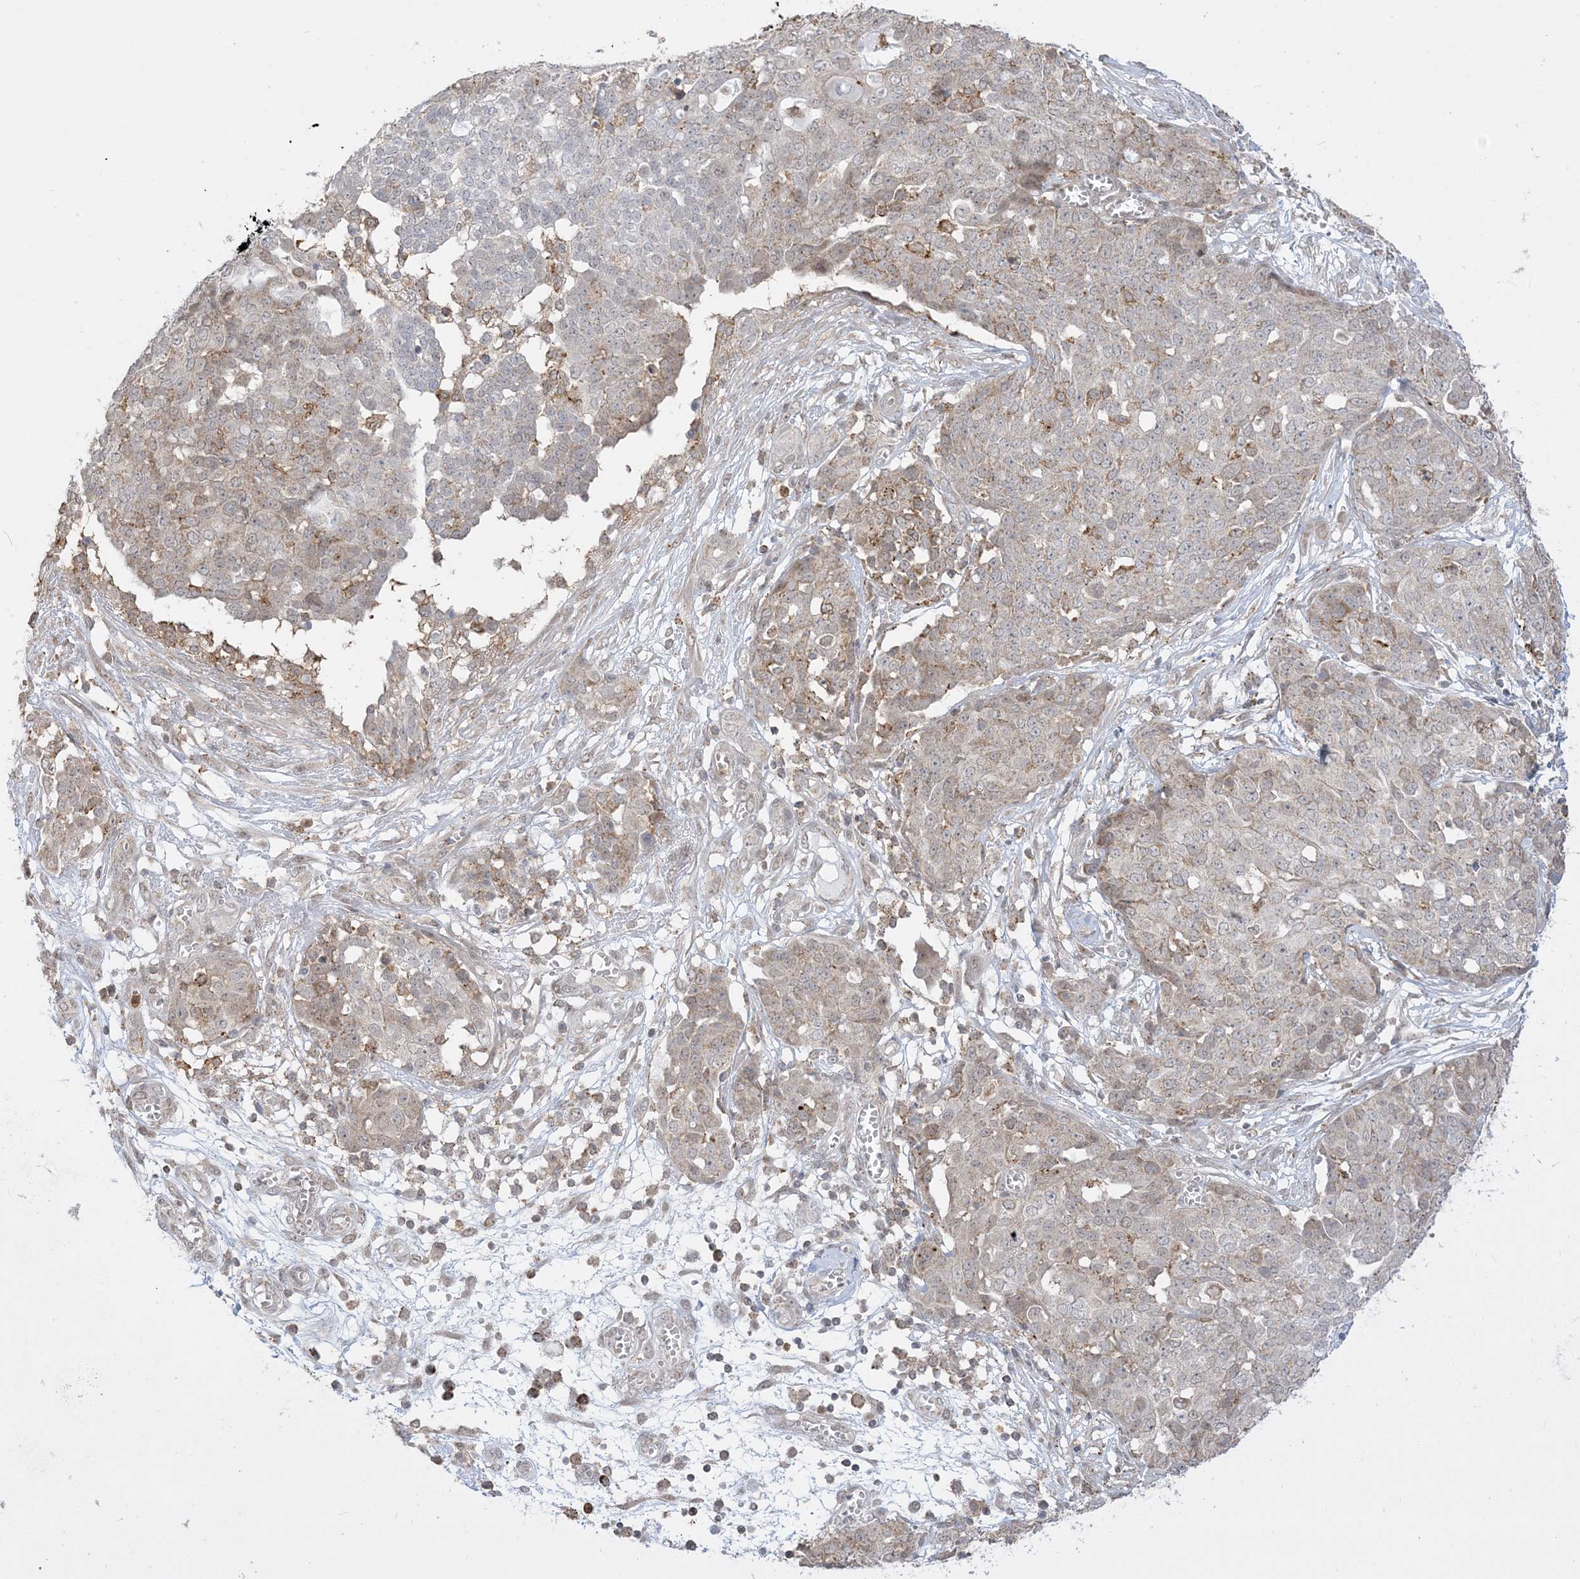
{"staining": {"intensity": "weak", "quantity": "25%-75%", "location": "cytoplasmic/membranous"}, "tissue": "ovarian cancer", "cell_type": "Tumor cells", "image_type": "cancer", "snomed": [{"axis": "morphology", "description": "Cystadenocarcinoma, serous, NOS"}, {"axis": "topography", "description": "Soft tissue"}, {"axis": "topography", "description": "Ovary"}], "caption": "Protein expression analysis of serous cystadenocarcinoma (ovarian) reveals weak cytoplasmic/membranous expression in approximately 25%-75% of tumor cells. The staining is performed using DAB (3,3'-diaminobenzidine) brown chromogen to label protein expression. The nuclei are counter-stained blue using hematoxylin.", "gene": "KANSL3", "patient": {"sex": "female", "age": 57}}